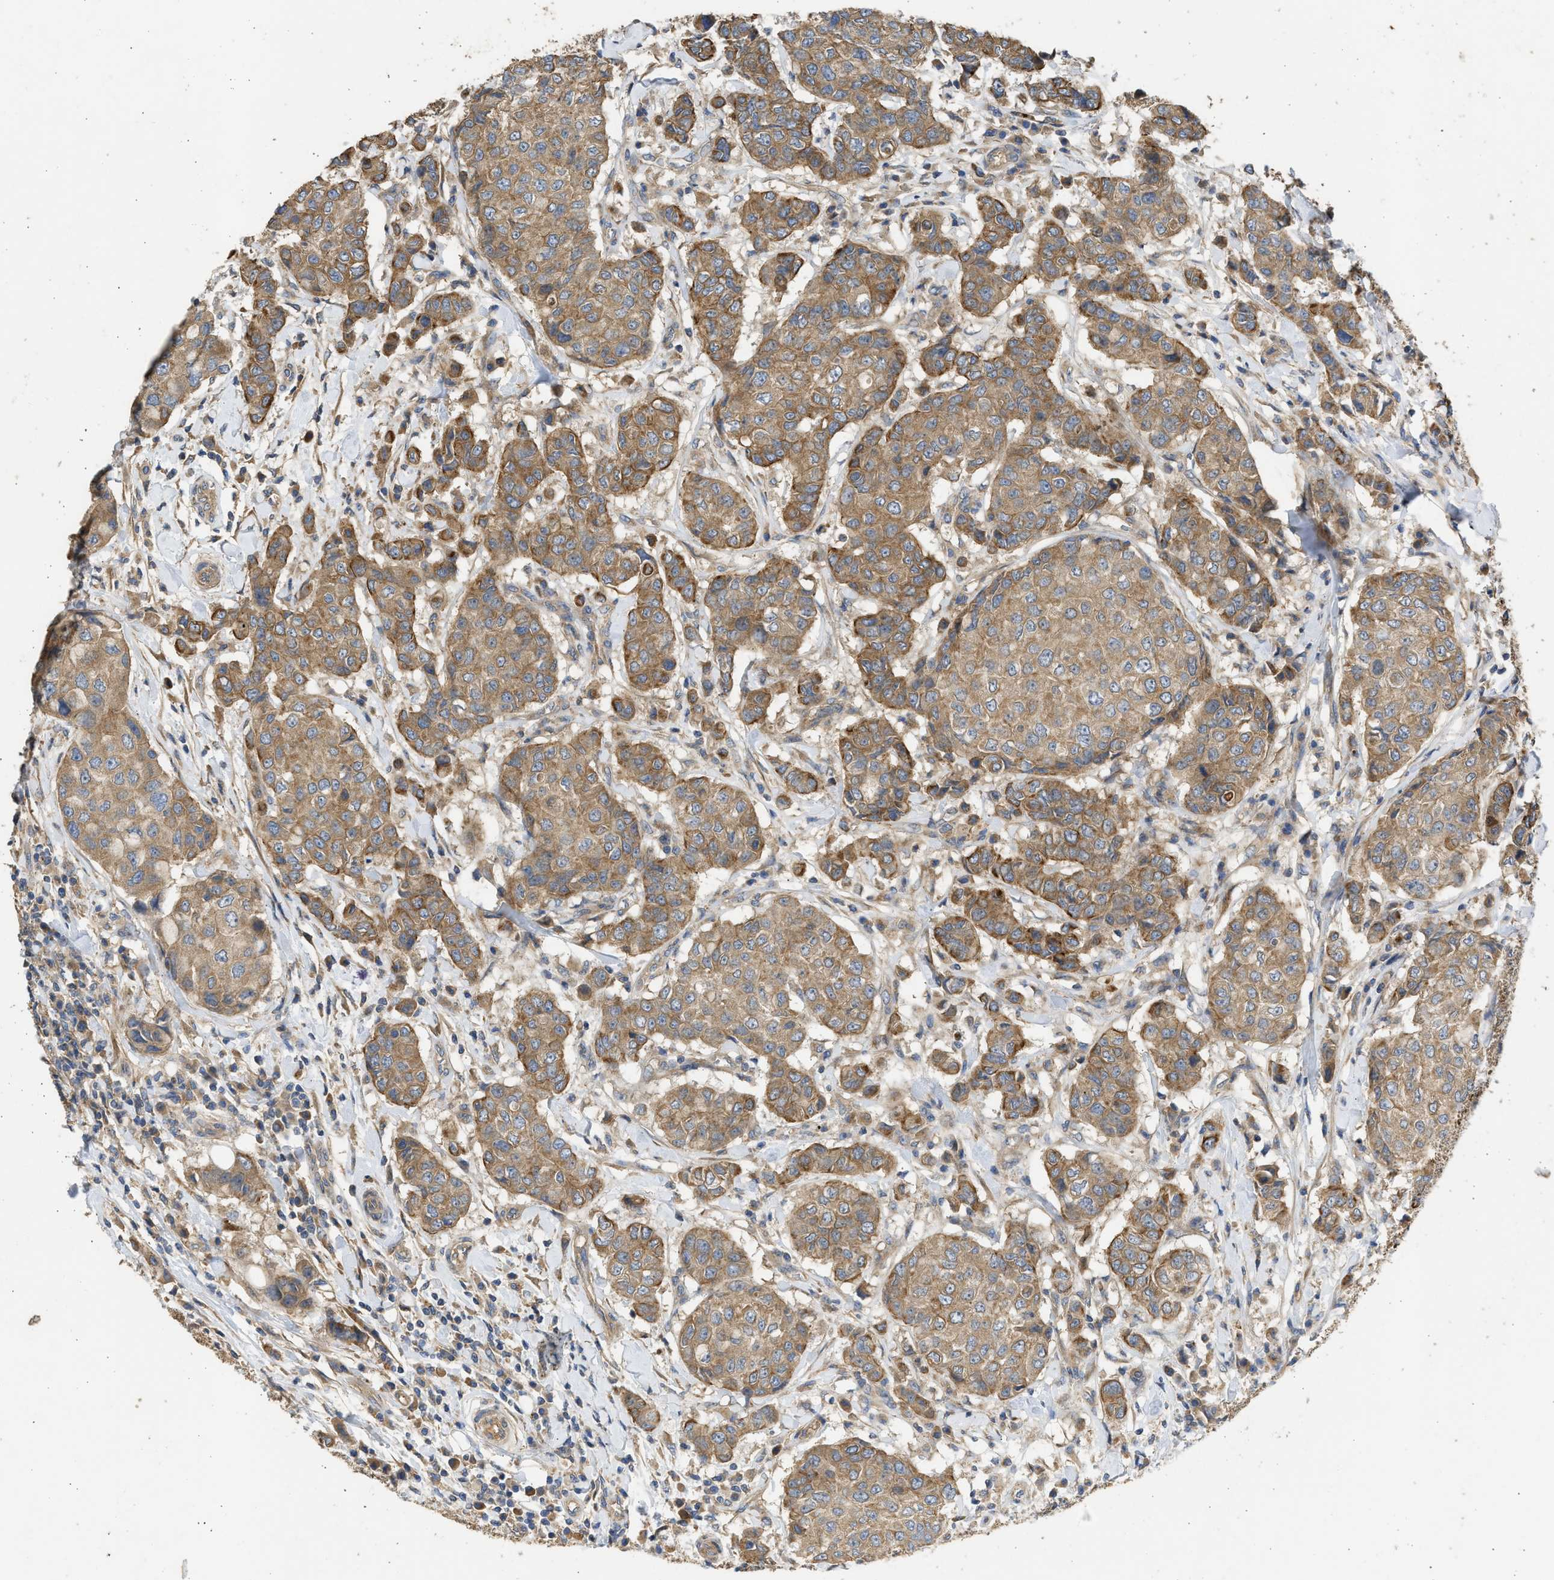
{"staining": {"intensity": "moderate", "quantity": ">75%", "location": "cytoplasmic/membranous"}, "tissue": "breast cancer", "cell_type": "Tumor cells", "image_type": "cancer", "snomed": [{"axis": "morphology", "description": "Duct carcinoma"}, {"axis": "topography", "description": "Breast"}], "caption": "Tumor cells demonstrate medium levels of moderate cytoplasmic/membranous staining in about >75% of cells in breast cancer (invasive ductal carcinoma). The staining is performed using DAB brown chromogen to label protein expression. The nuclei are counter-stained blue using hematoxylin.", "gene": "CSRNP2", "patient": {"sex": "female", "age": 27}}